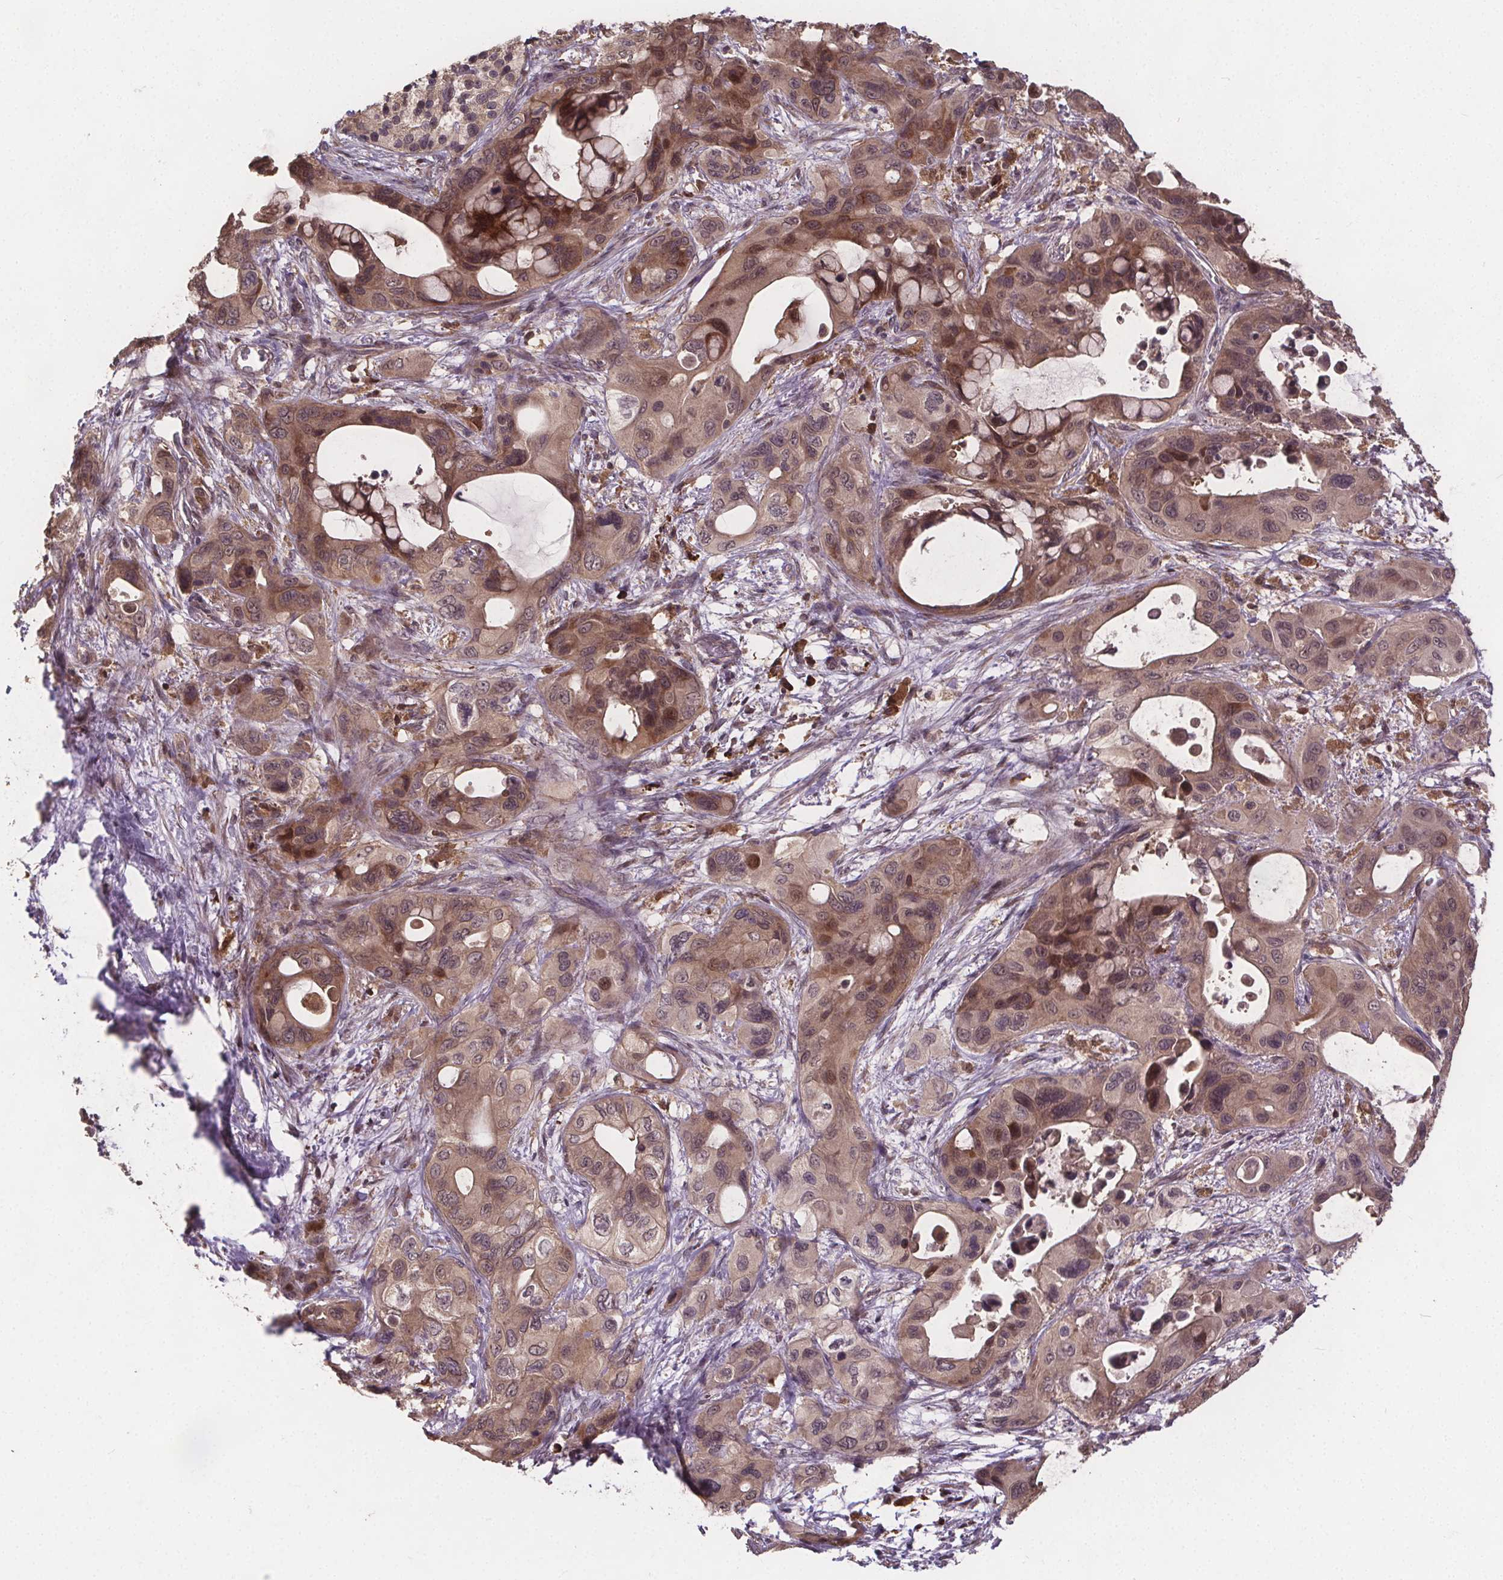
{"staining": {"intensity": "moderate", "quantity": "<25%", "location": "cytoplasmic/membranous"}, "tissue": "pancreatic cancer", "cell_type": "Tumor cells", "image_type": "cancer", "snomed": [{"axis": "morphology", "description": "Adenocarcinoma, NOS"}, {"axis": "topography", "description": "Pancreas"}], "caption": "High-magnification brightfield microscopy of pancreatic adenocarcinoma stained with DAB (3,3'-diaminobenzidine) (brown) and counterstained with hematoxylin (blue). tumor cells exhibit moderate cytoplasmic/membranous expression is seen in about<25% of cells. (Stains: DAB in brown, nuclei in blue, Microscopy: brightfield microscopy at high magnification).", "gene": "USP9X", "patient": {"sex": "male", "age": 71}}